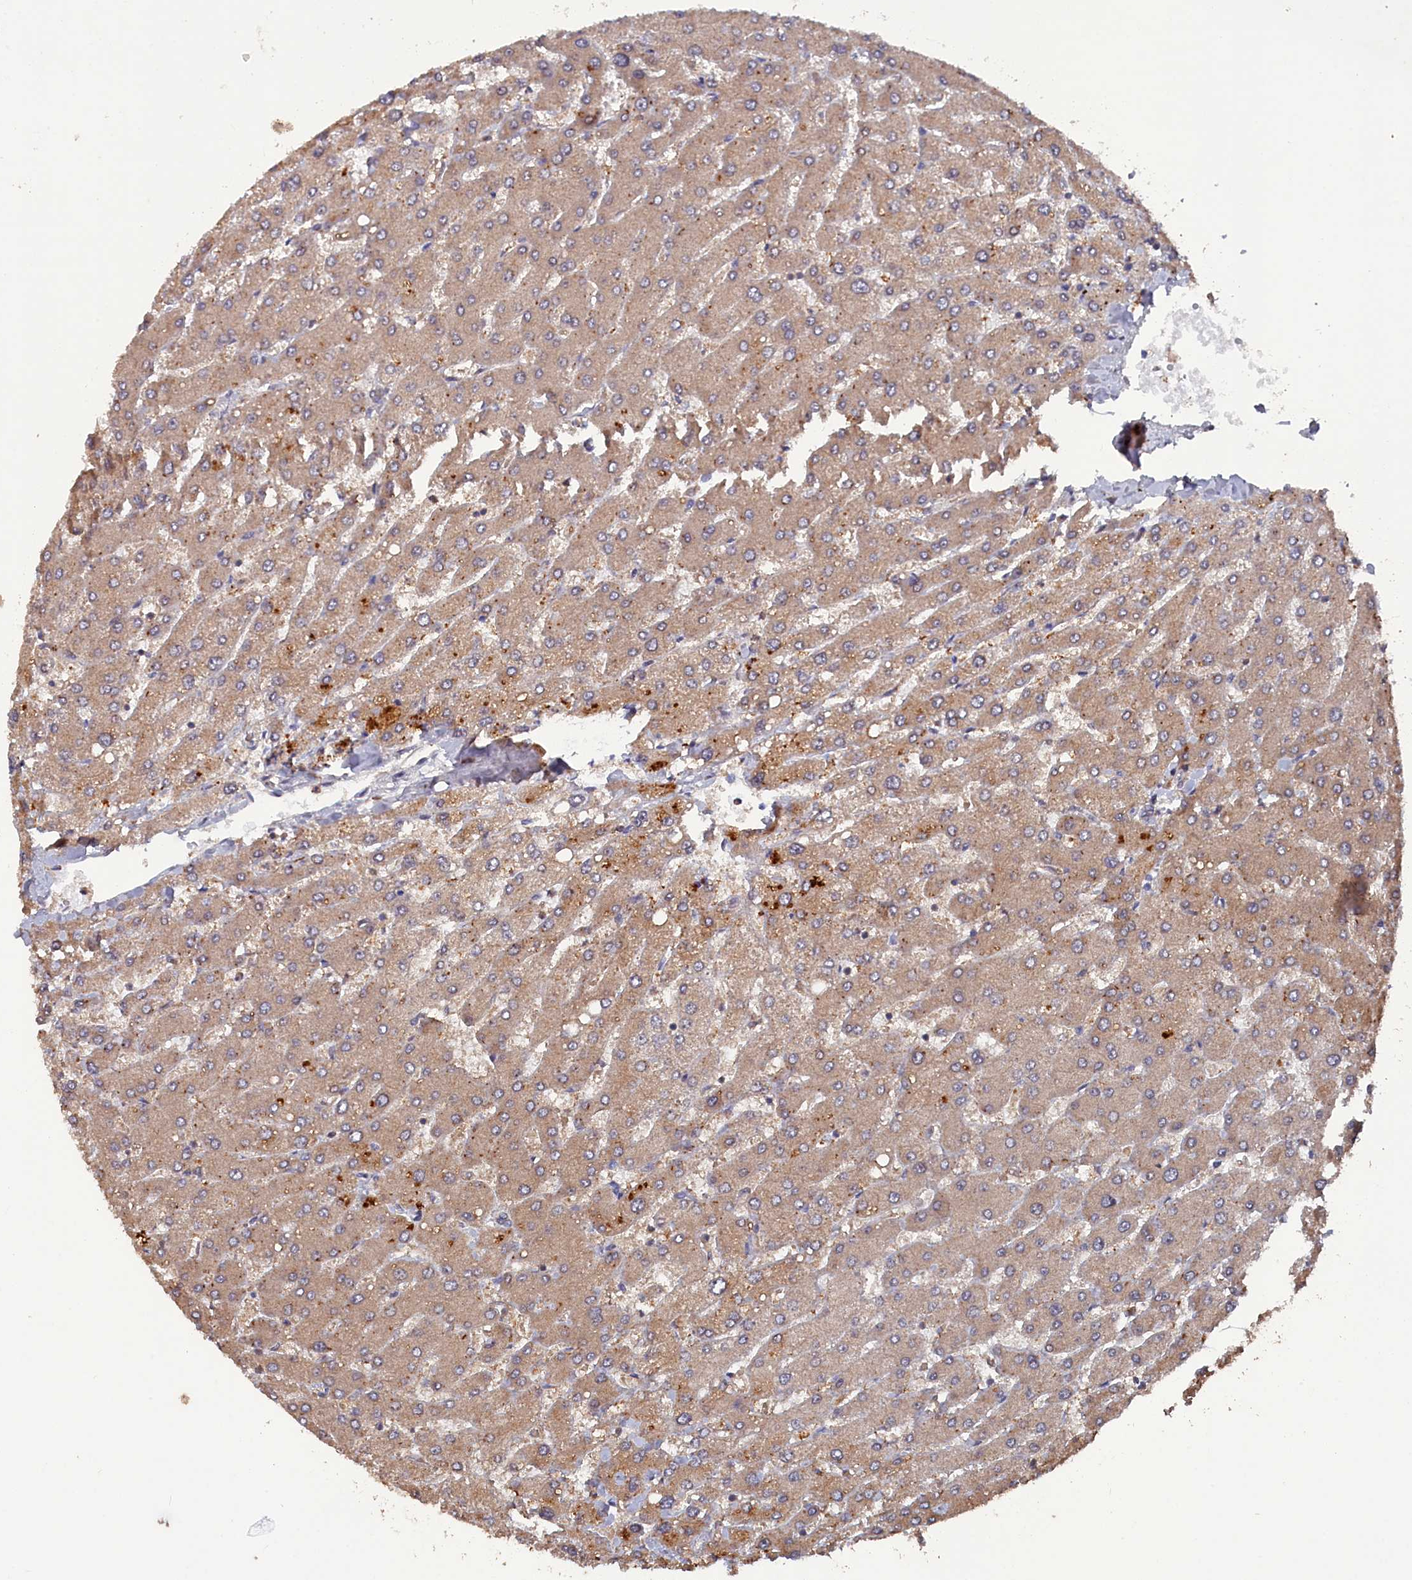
{"staining": {"intensity": "weak", "quantity": "<25%", "location": "cytoplasmic/membranous"}, "tissue": "liver", "cell_type": "Cholangiocytes", "image_type": "normal", "snomed": [{"axis": "morphology", "description": "Normal tissue, NOS"}, {"axis": "topography", "description": "Liver"}], "caption": "Immunohistochemistry histopathology image of benign human liver stained for a protein (brown), which displays no staining in cholangiocytes. (DAB immunohistochemistry visualized using brightfield microscopy, high magnification).", "gene": "TMC5", "patient": {"sex": "male", "age": 55}}